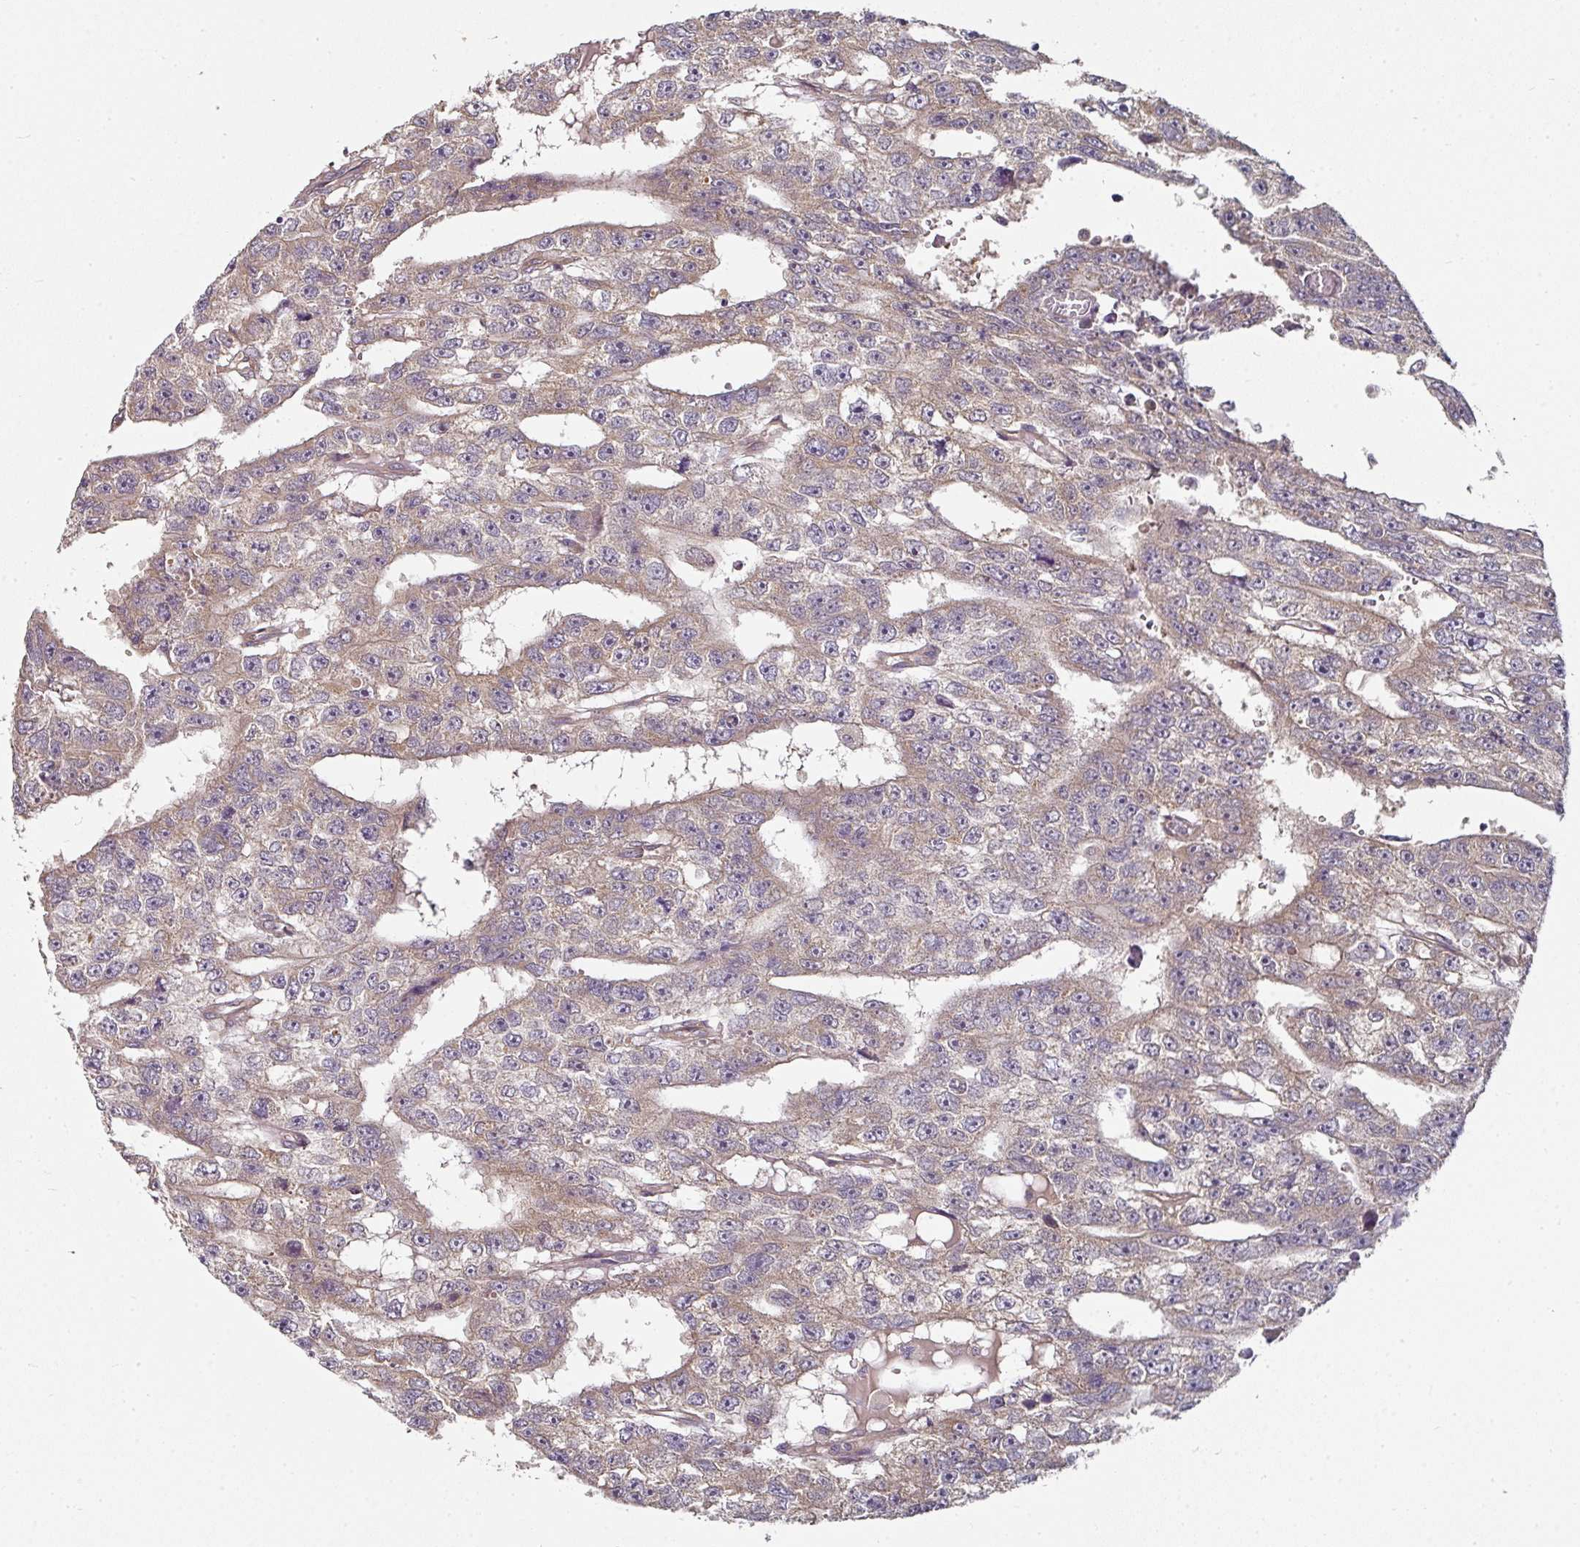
{"staining": {"intensity": "weak", "quantity": "25%-75%", "location": "cytoplasmic/membranous"}, "tissue": "testis cancer", "cell_type": "Tumor cells", "image_type": "cancer", "snomed": [{"axis": "morphology", "description": "Carcinoma, Embryonal, NOS"}, {"axis": "topography", "description": "Testis"}], "caption": "The photomicrograph demonstrates immunohistochemical staining of testis cancer (embryonal carcinoma). There is weak cytoplasmic/membranous expression is appreciated in approximately 25%-75% of tumor cells. The protein of interest is shown in brown color, while the nuclei are stained blue.", "gene": "MAP2K2", "patient": {"sex": "male", "age": 20}}